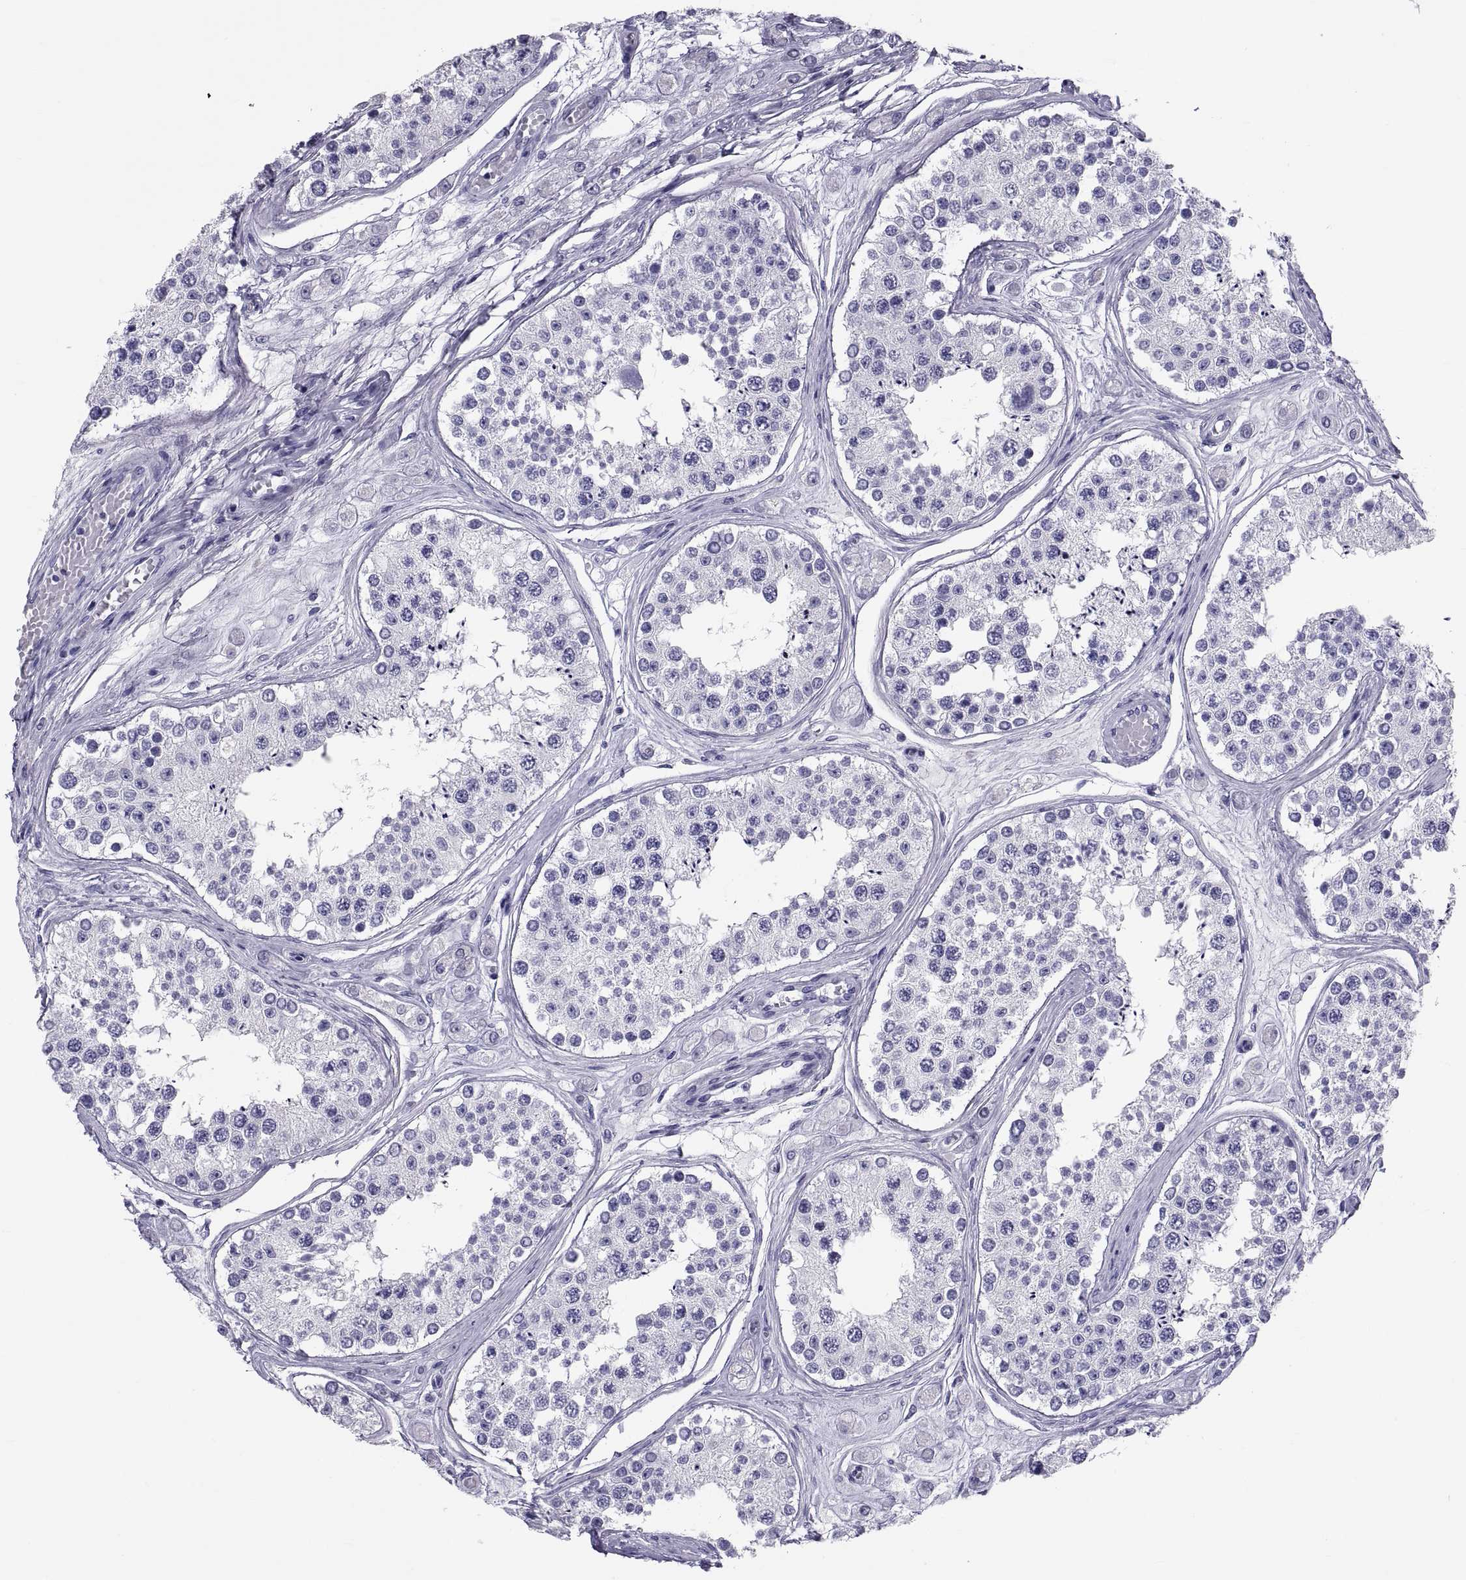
{"staining": {"intensity": "negative", "quantity": "none", "location": "none"}, "tissue": "testis", "cell_type": "Cells in seminiferous ducts", "image_type": "normal", "snomed": [{"axis": "morphology", "description": "Normal tissue, NOS"}, {"axis": "topography", "description": "Testis"}], "caption": "Cells in seminiferous ducts show no significant protein expression in unremarkable testis.", "gene": "DEFB129", "patient": {"sex": "male", "age": 25}}